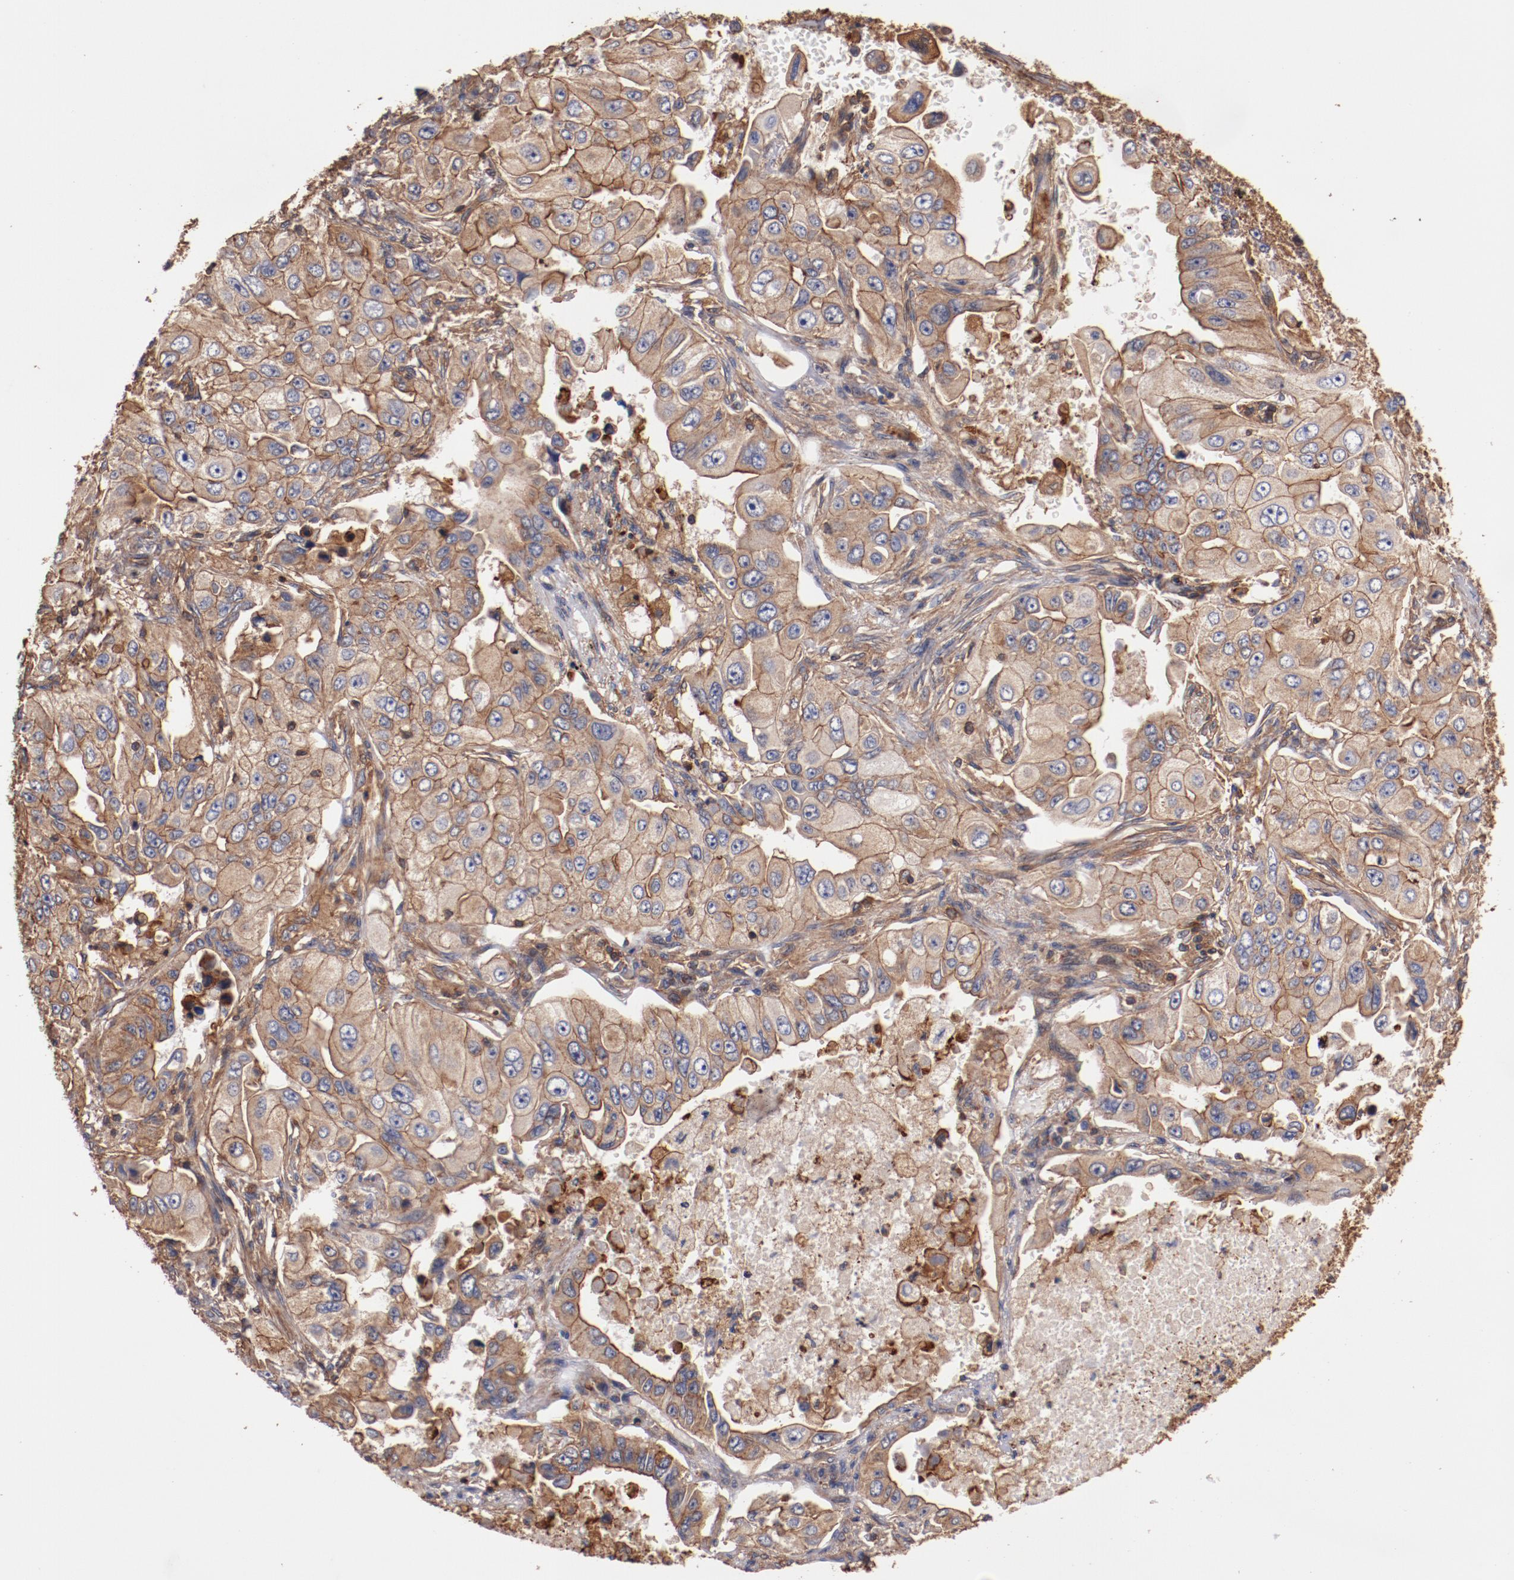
{"staining": {"intensity": "moderate", "quantity": "25%-75%", "location": "cytoplasmic/membranous"}, "tissue": "lung cancer", "cell_type": "Tumor cells", "image_type": "cancer", "snomed": [{"axis": "morphology", "description": "Adenocarcinoma, NOS"}, {"axis": "topography", "description": "Lung"}], "caption": "High-magnification brightfield microscopy of lung cancer (adenocarcinoma) stained with DAB (3,3'-diaminobenzidine) (brown) and counterstained with hematoxylin (blue). tumor cells exhibit moderate cytoplasmic/membranous positivity is present in approximately25%-75% of cells. The protein is shown in brown color, while the nuclei are stained blue.", "gene": "TMOD3", "patient": {"sex": "male", "age": 84}}